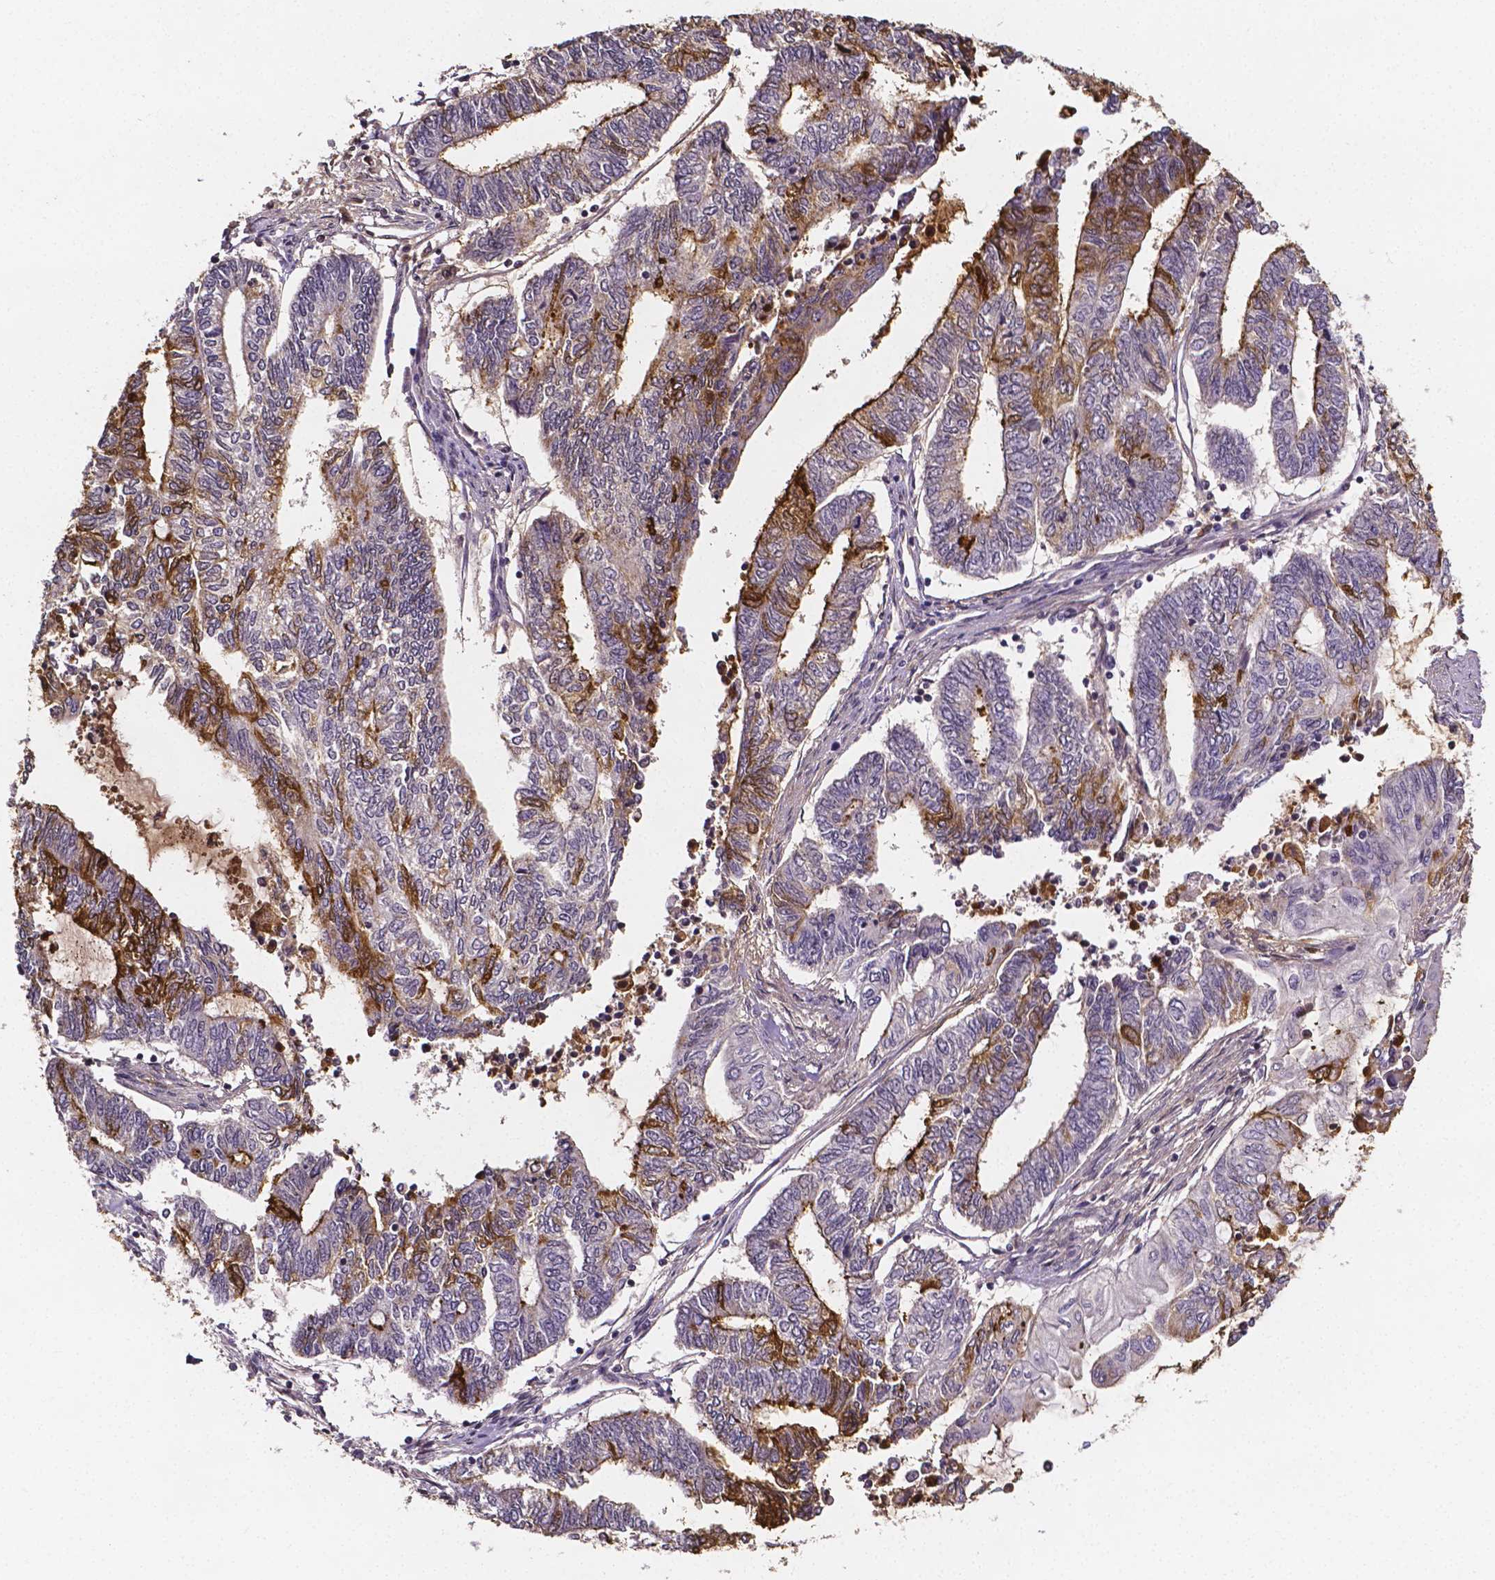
{"staining": {"intensity": "moderate", "quantity": "<25%", "location": "cytoplasmic/membranous"}, "tissue": "endometrial cancer", "cell_type": "Tumor cells", "image_type": "cancer", "snomed": [{"axis": "morphology", "description": "Adenocarcinoma, NOS"}, {"axis": "topography", "description": "Uterus"}, {"axis": "topography", "description": "Endometrium"}], "caption": "Immunohistochemistry (IHC) of endometrial adenocarcinoma displays low levels of moderate cytoplasmic/membranous positivity in approximately <25% of tumor cells.", "gene": "NRGN", "patient": {"sex": "female", "age": 70}}